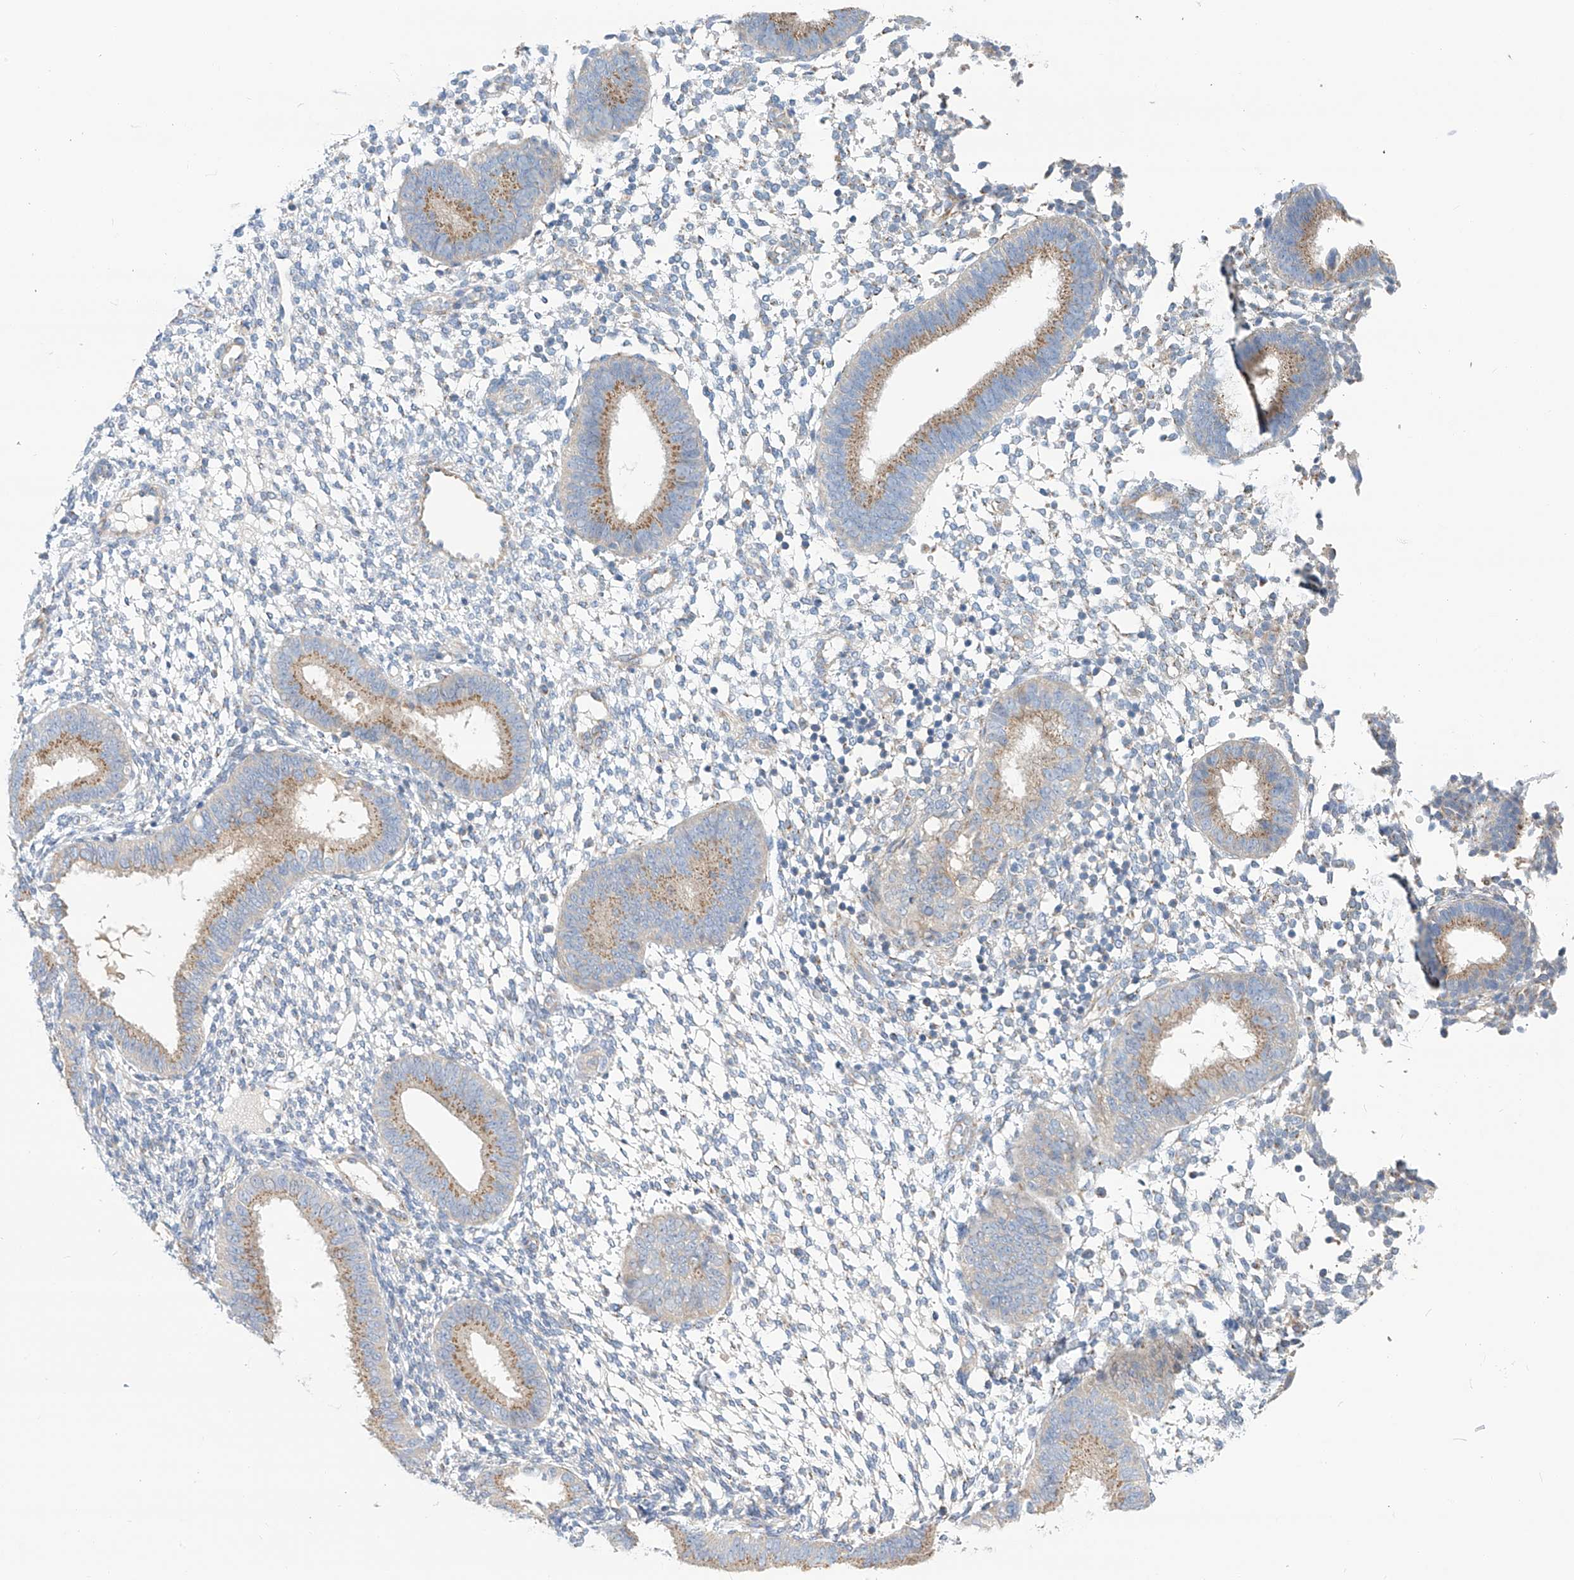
{"staining": {"intensity": "negative", "quantity": "none", "location": "none"}, "tissue": "endometrium", "cell_type": "Cells in endometrial stroma", "image_type": "normal", "snomed": [{"axis": "morphology", "description": "Normal tissue, NOS"}, {"axis": "topography", "description": "Uterus"}, {"axis": "topography", "description": "Endometrium"}], "caption": "Human endometrium stained for a protein using immunohistochemistry (IHC) shows no staining in cells in endometrial stroma.", "gene": "SLC22A7", "patient": {"sex": "female", "age": 48}}